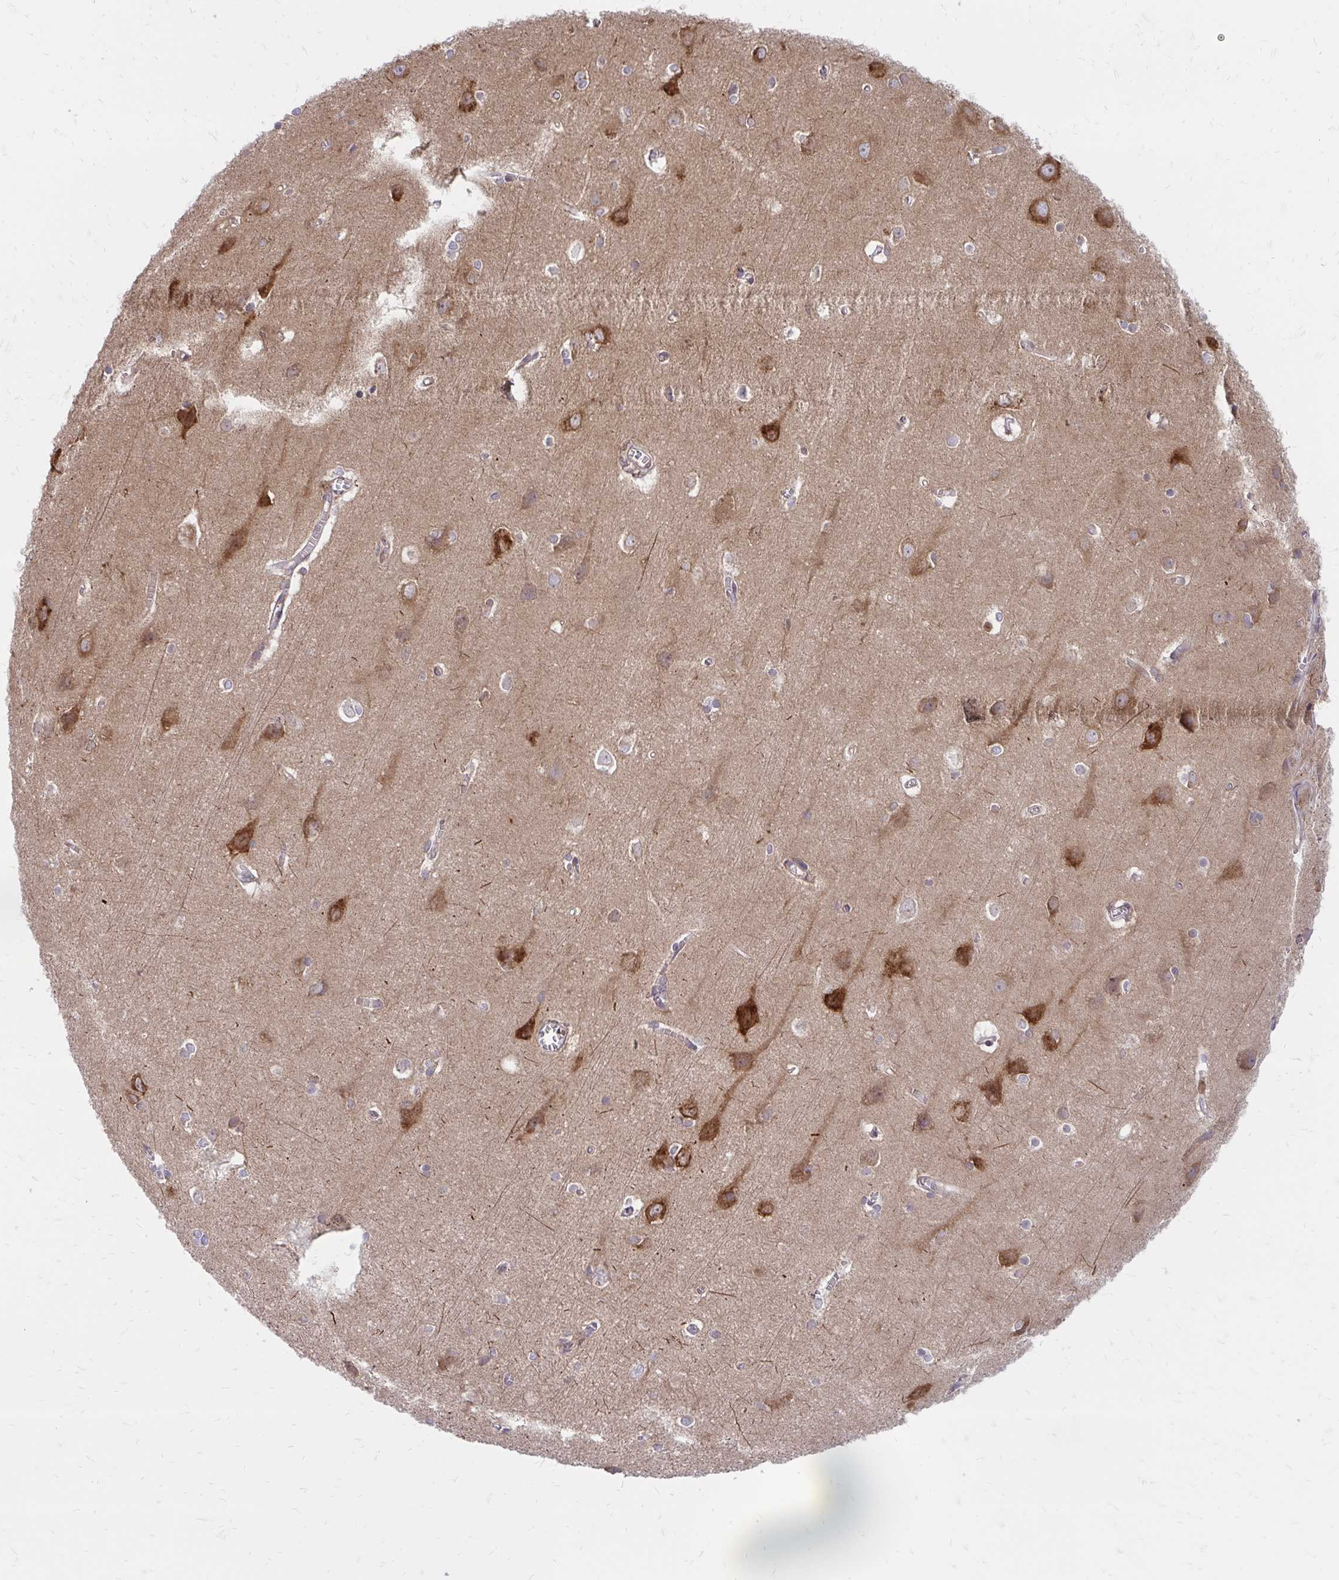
{"staining": {"intensity": "negative", "quantity": "none", "location": "none"}, "tissue": "cerebral cortex", "cell_type": "Endothelial cells", "image_type": "normal", "snomed": [{"axis": "morphology", "description": "Normal tissue, NOS"}, {"axis": "topography", "description": "Cerebral cortex"}], "caption": "The micrograph shows no significant expression in endothelial cells of cerebral cortex. (Brightfield microscopy of DAB immunohistochemistry at high magnification).", "gene": "ASAP1", "patient": {"sex": "male", "age": 37}}